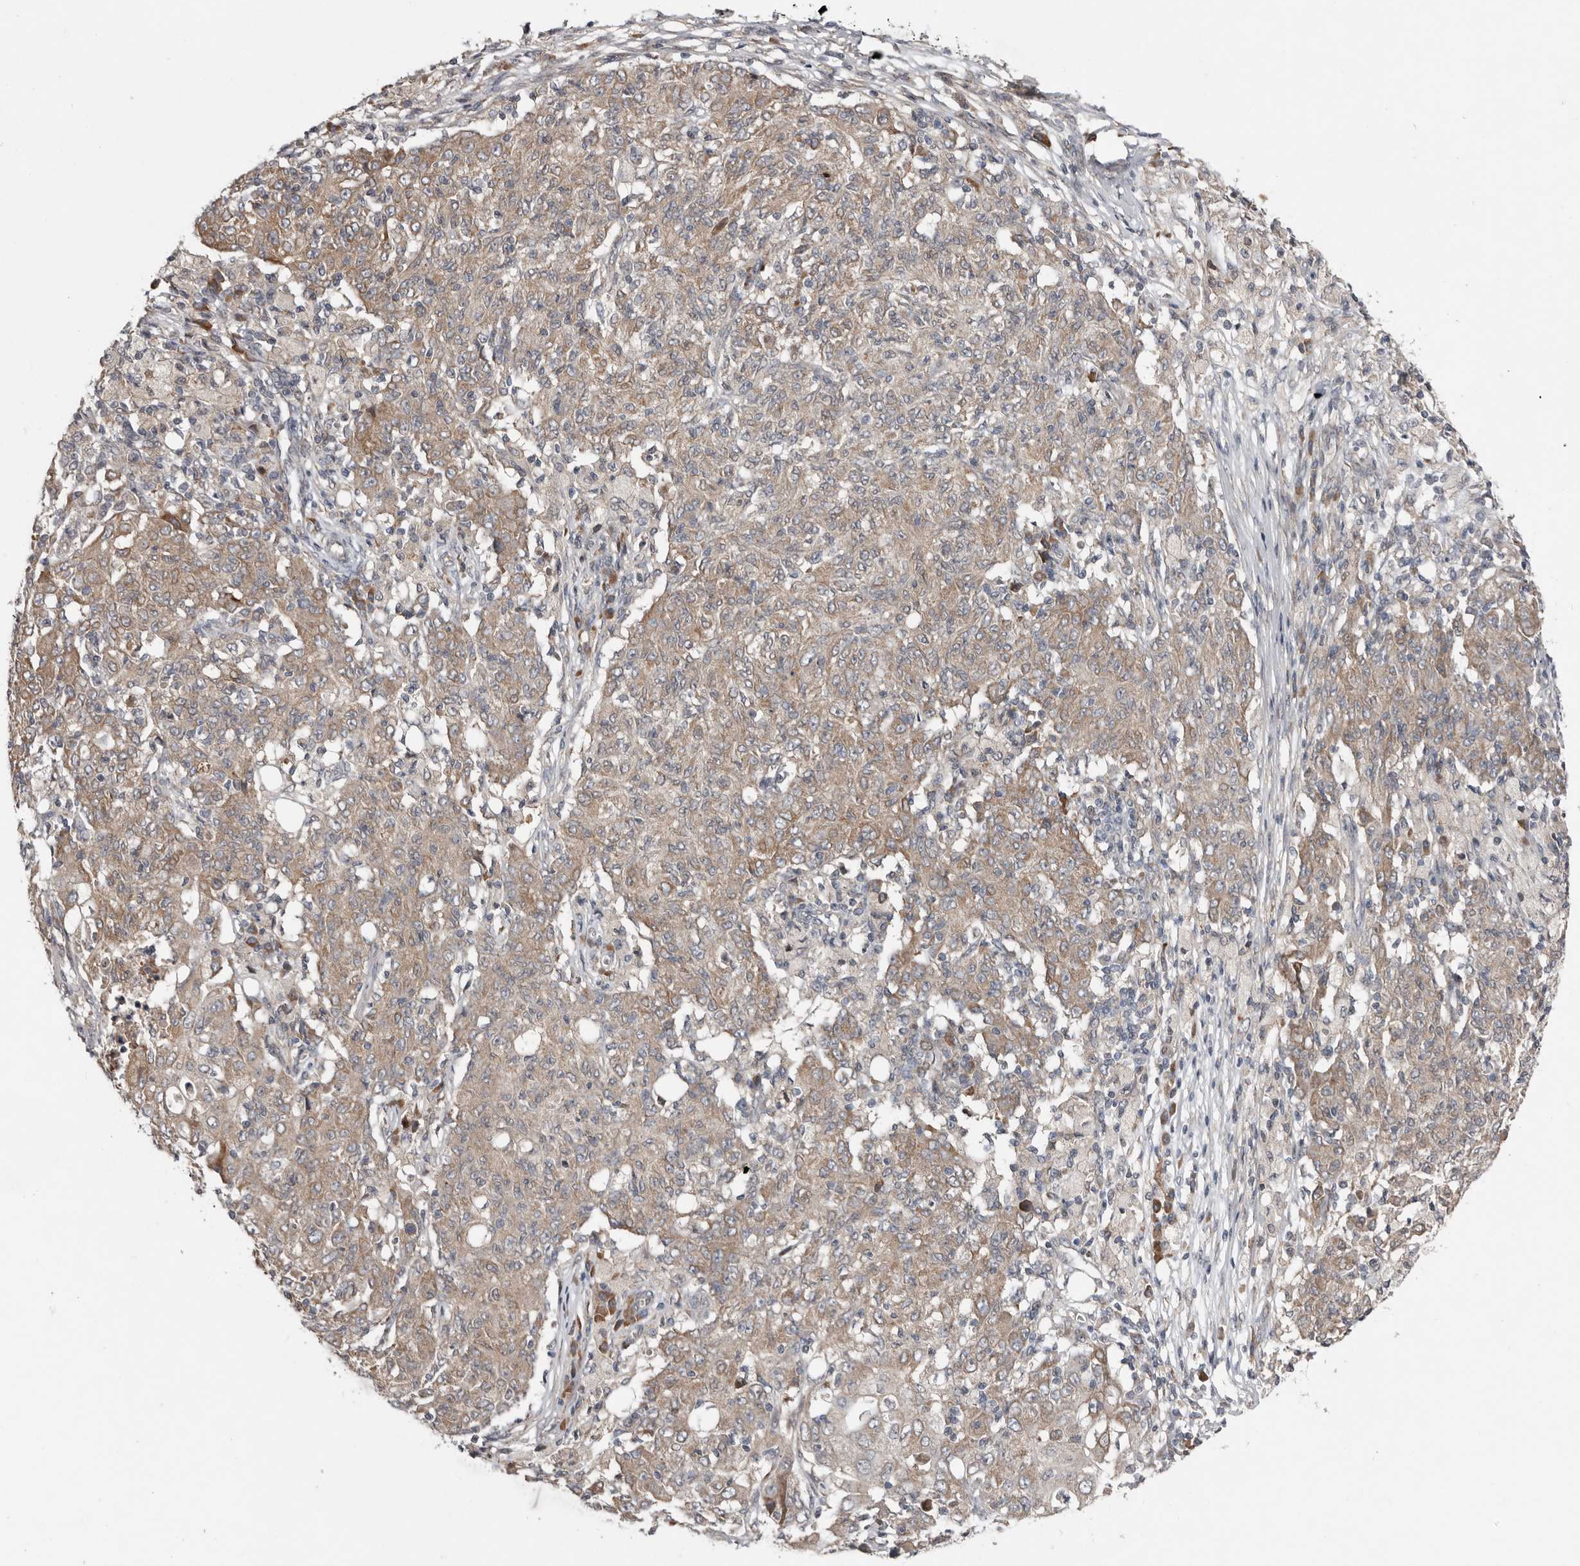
{"staining": {"intensity": "weak", "quantity": "25%-75%", "location": "cytoplasmic/membranous"}, "tissue": "ovarian cancer", "cell_type": "Tumor cells", "image_type": "cancer", "snomed": [{"axis": "morphology", "description": "Carcinoma, endometroid"}, {"axis": "topography", "description": "Ovary"}], "caption": "There is low levels of weak cytoplasmic/membranous staining in tumor cells of endometroid carcinoma (ovarian), as demonstrated by immunohistochemical staining (brown color).", "gene": "CHML", "patient": {"sex": "female", "age": 42}}